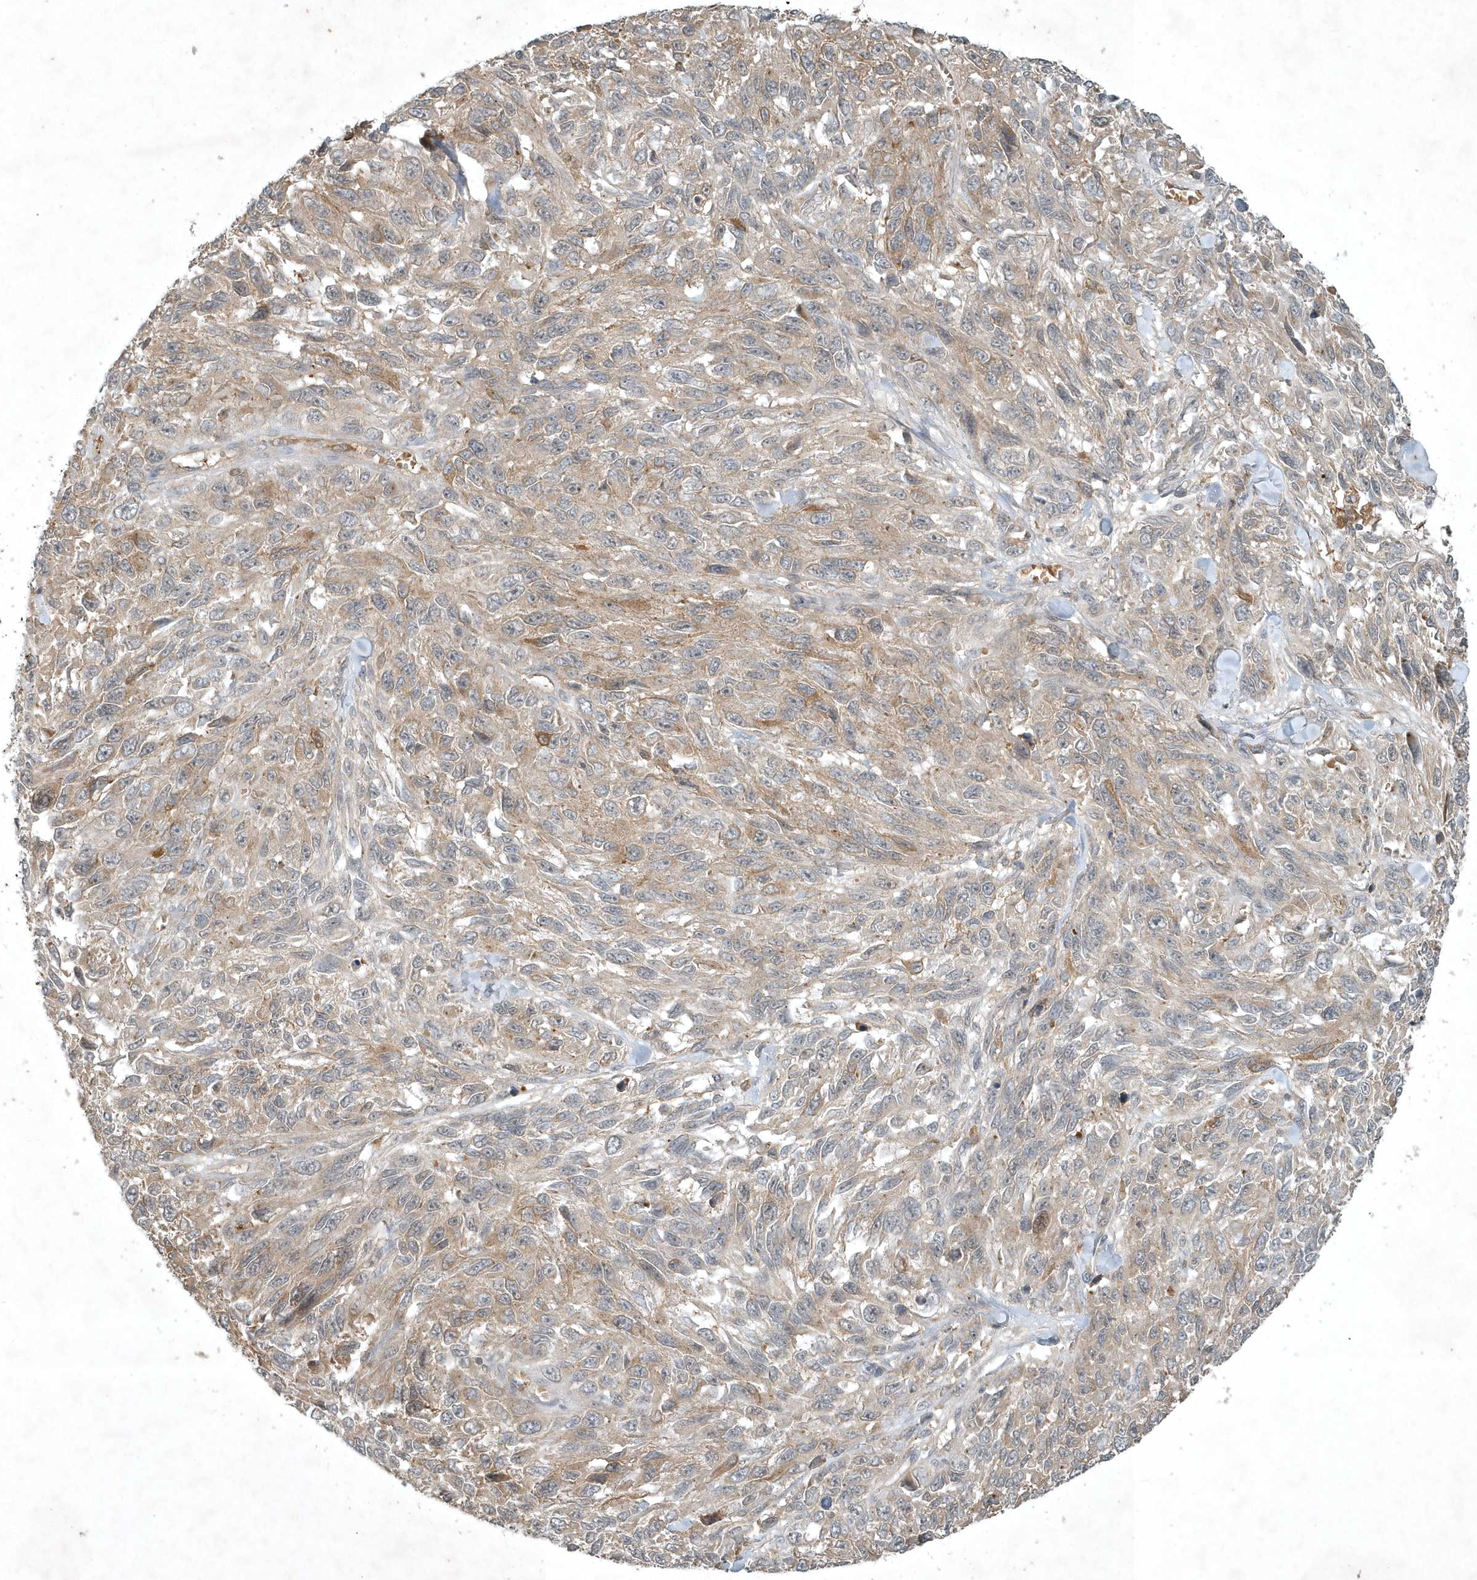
{"staining": {"intensity": "weak", "quantity": "<25%", "location": "cytoplasmic/membranous"}, "tissue": "melanoma", "cell_type": "Tumor cells", "image_type": "cancer", "snomed": [{"axis": "morphology", "description": "Malignant melanoma, NOS"}, {"axis": "topography", "description": "Skin"}], "caption": "The micrograph reveals no significant staining in tumor cells of melanoma.", "gene": "TNFAIP6", "patient": {"sex": "female", "age": 96}}